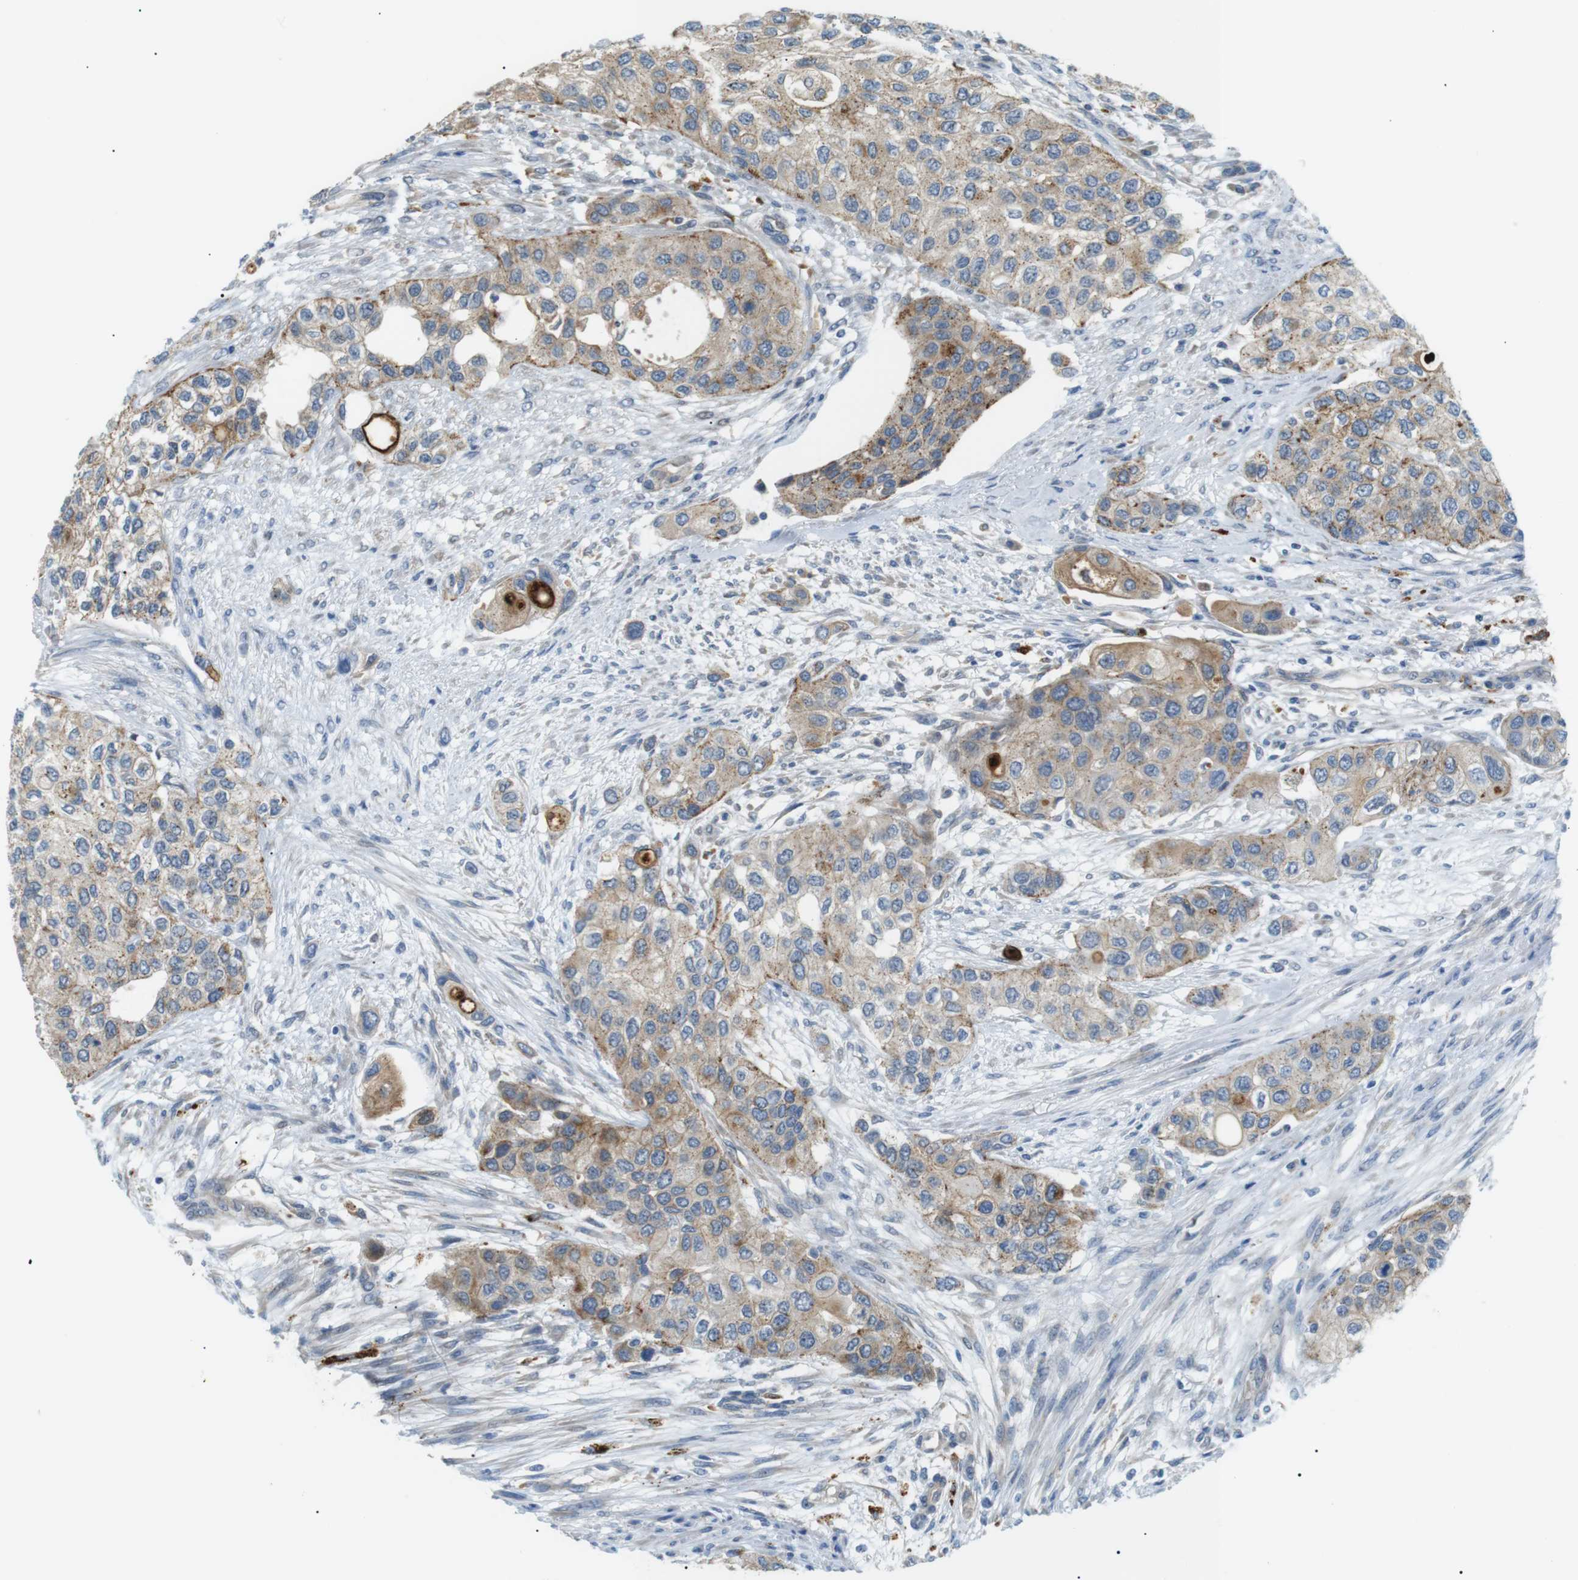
{"staining": {"intensity": "moderate", "quantity": "25%-75%", "location": "cytoplasmic/membranous"}, "tissue": "urothelial cancer", "cell_type": "Tumor cells", "image_type": "cancer", "snomed": [{"axis": "morphology", "description": "Urothelial carcinoma, High grade"}, {"axis": "topography", "description": "Urinary bladder"}], "caption": "Human urothelial carcinoma (high-grade) stained with a protein marker demonstrates moderate staining in tumor cells.", "gene": "B4GALNT2", "patient": {"sex": "female", "age": 56}}